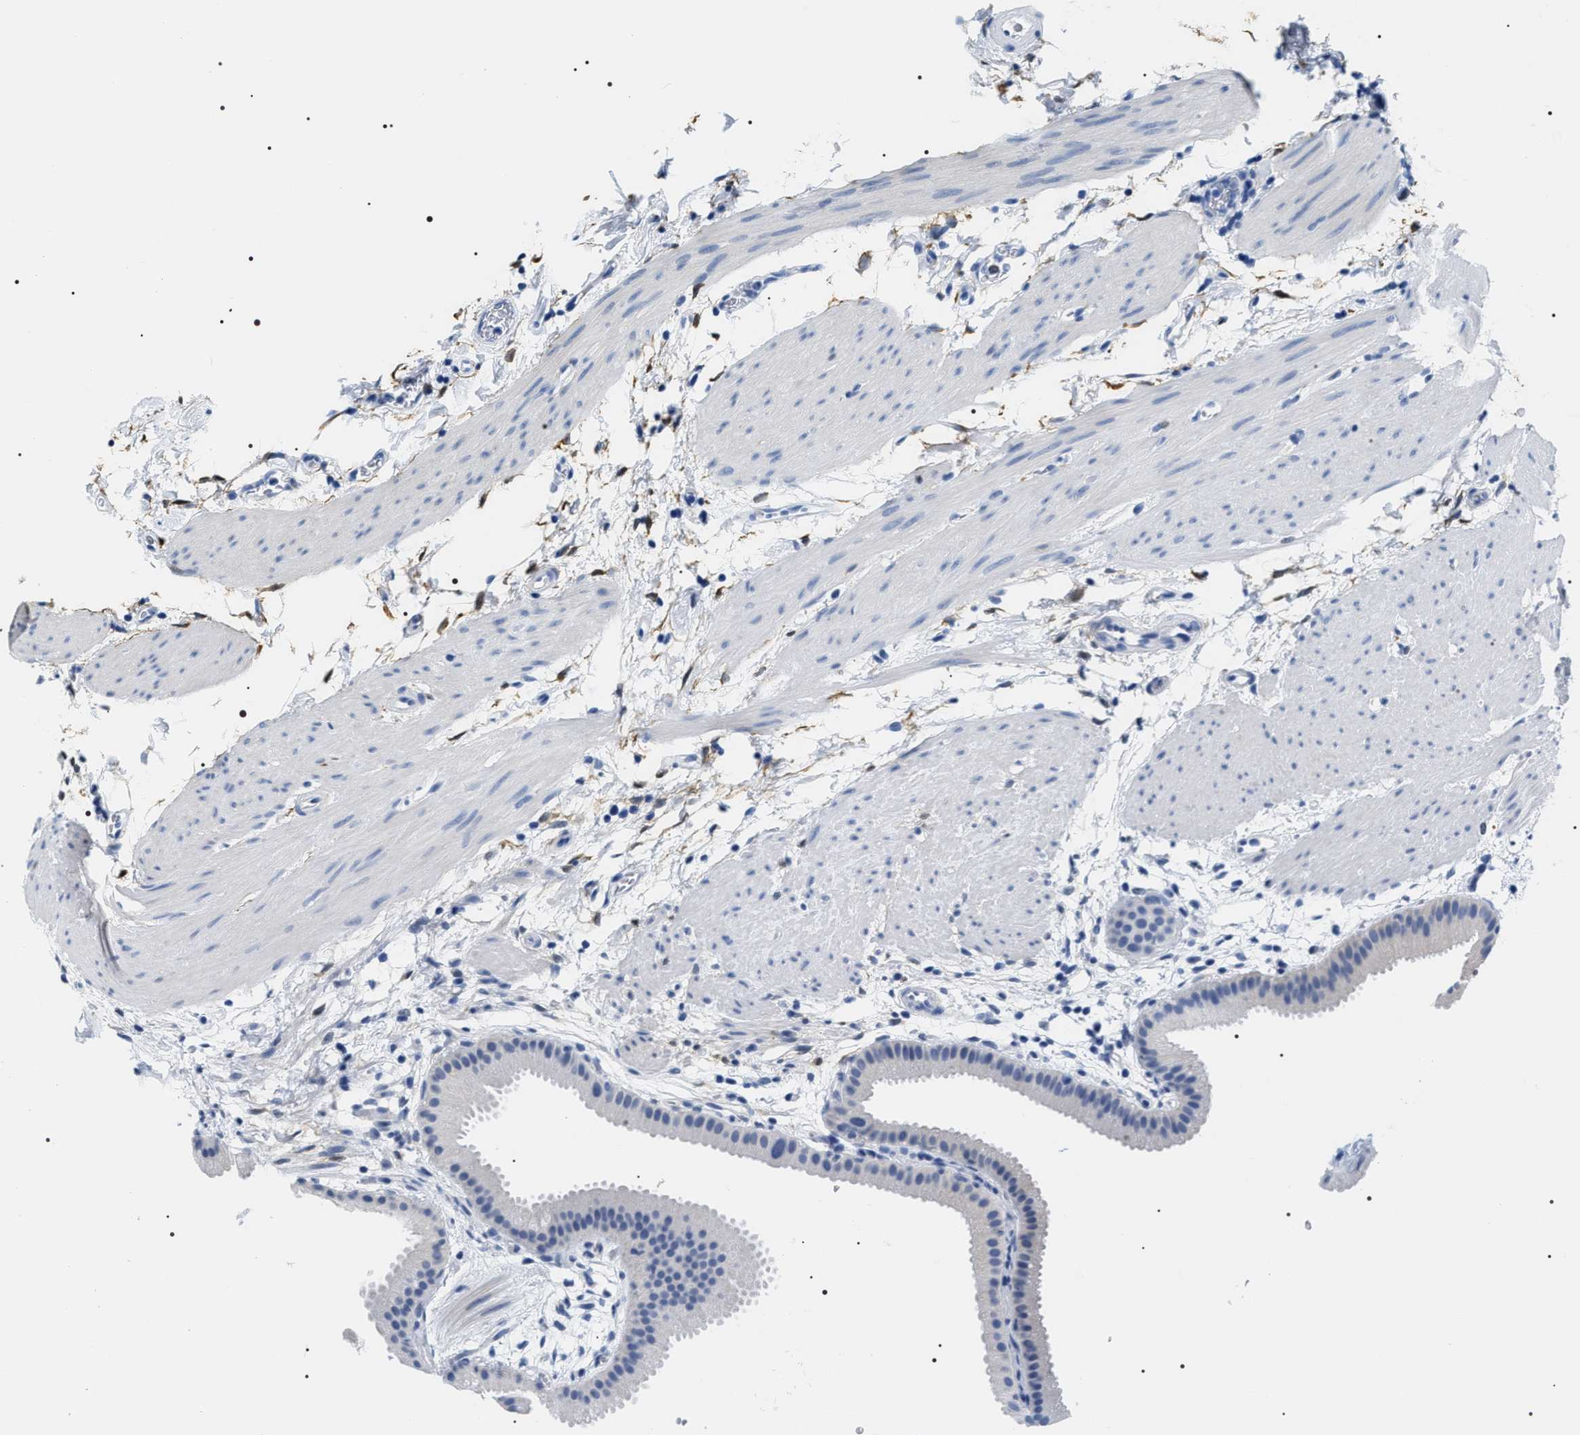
{"staining": {"intensity": "negative", "quantity": "none", "location": "none"}, "tissue": "gallbladder", "cell_type": "Glandular cells", "image_type": "normal", "snomed": [{"axis": "morphology", "description": "Normal tissue, NOS"}, {"axis": "topography", "description": "Gallbladder"}], "caption": "Protein analysis of normal gallbladder shows no significant staining in glandular cells.", "gene": "ADH4", "patient": {"sex": "female", "age": 64}}